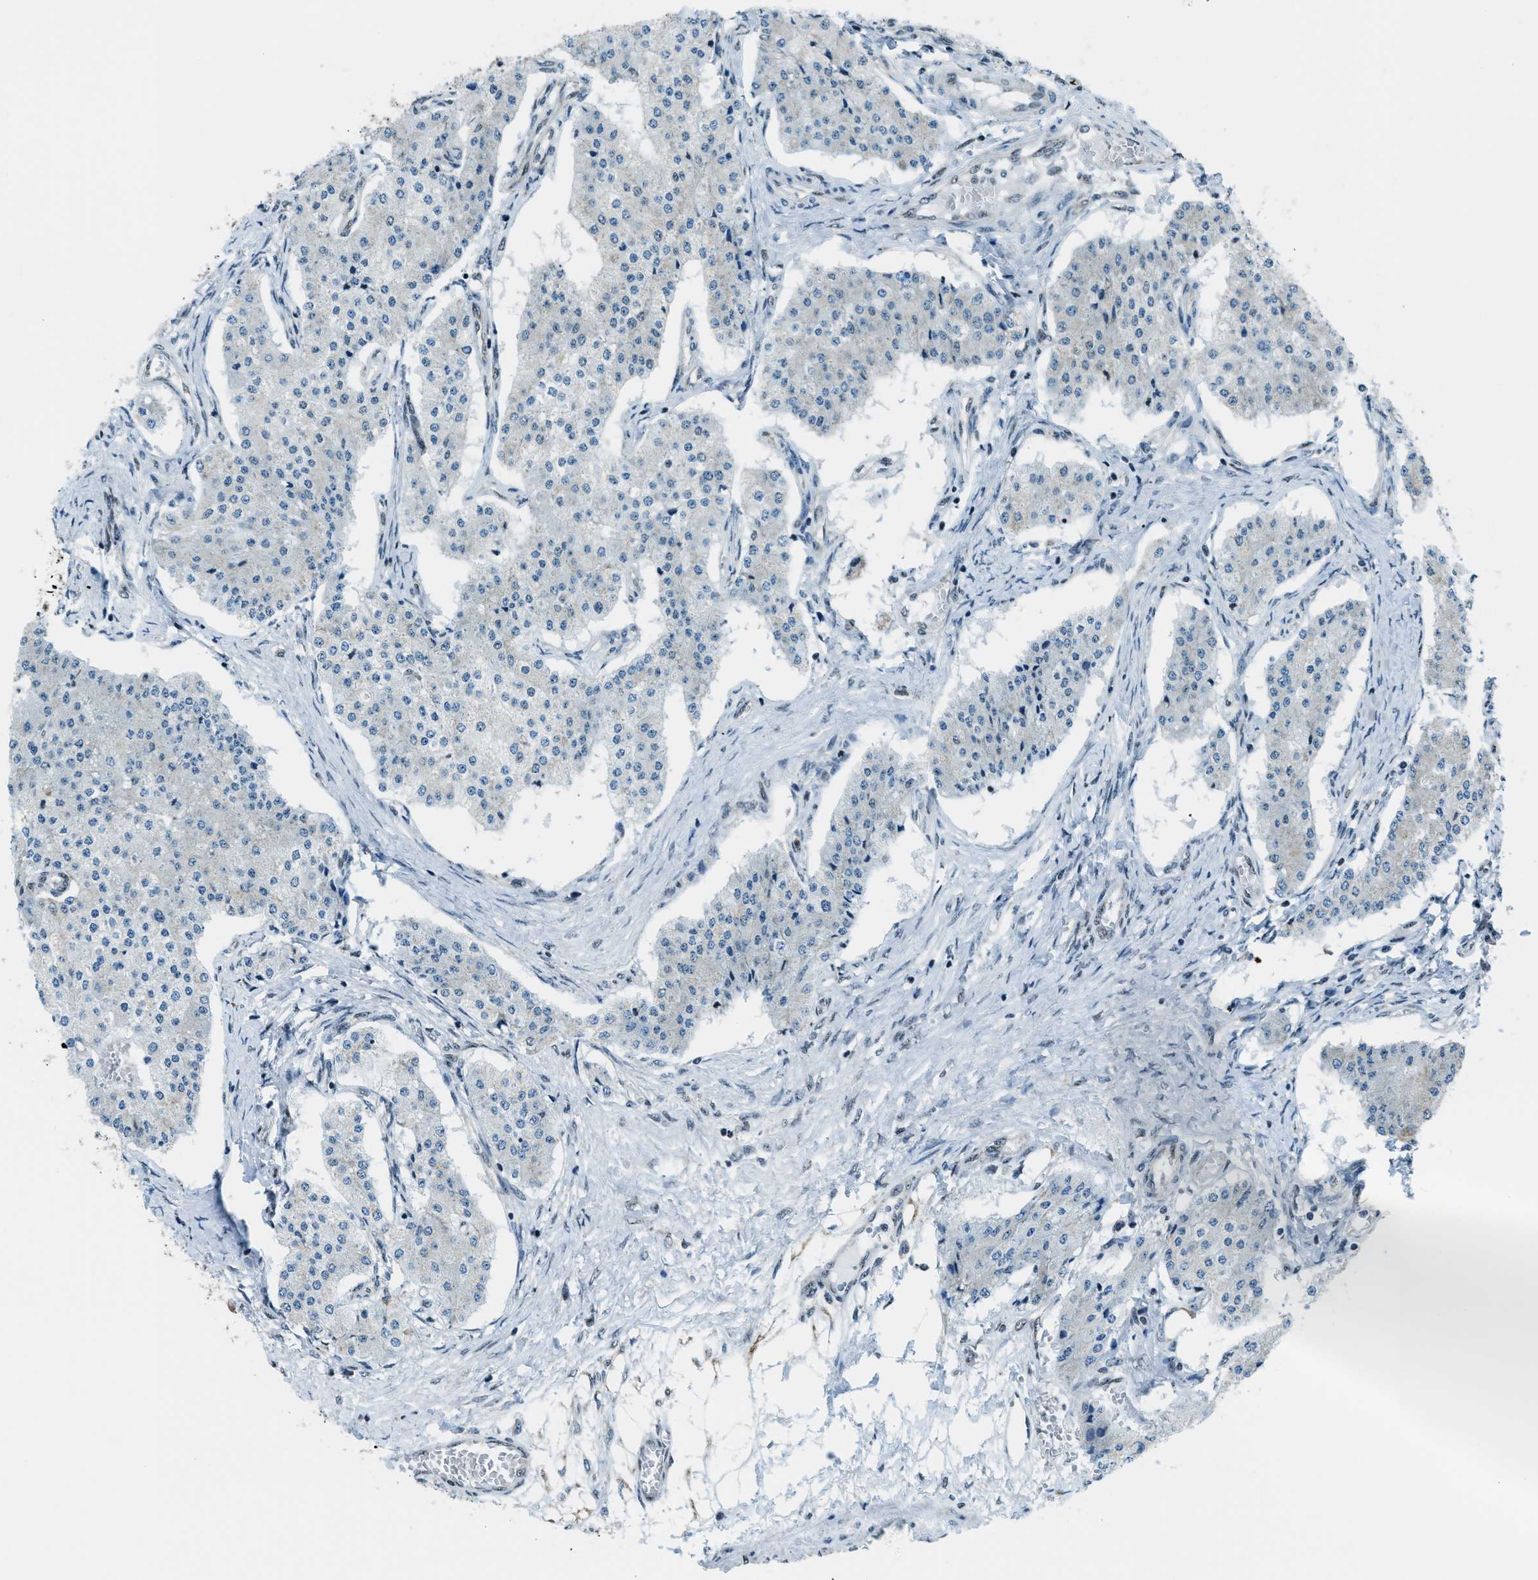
{"staining": {"intensity": "negative", "quantity": "none", "location": "none"}, "tissue": "carcinoid", "cell_type": "Tumor cells", "image_type": "cancer", "snomed": [{"axis": "morphology", "description": "Carcinoid, malignant, NOS"}, {"axis": "topography", "description": "Colon"}], "caption": "Carcinoid (malignant) stained for a protein using immunohistochemistry displays no staining tumor cells.", "gene": "SP100", "patient": {"sex": "female", "age": 52}}